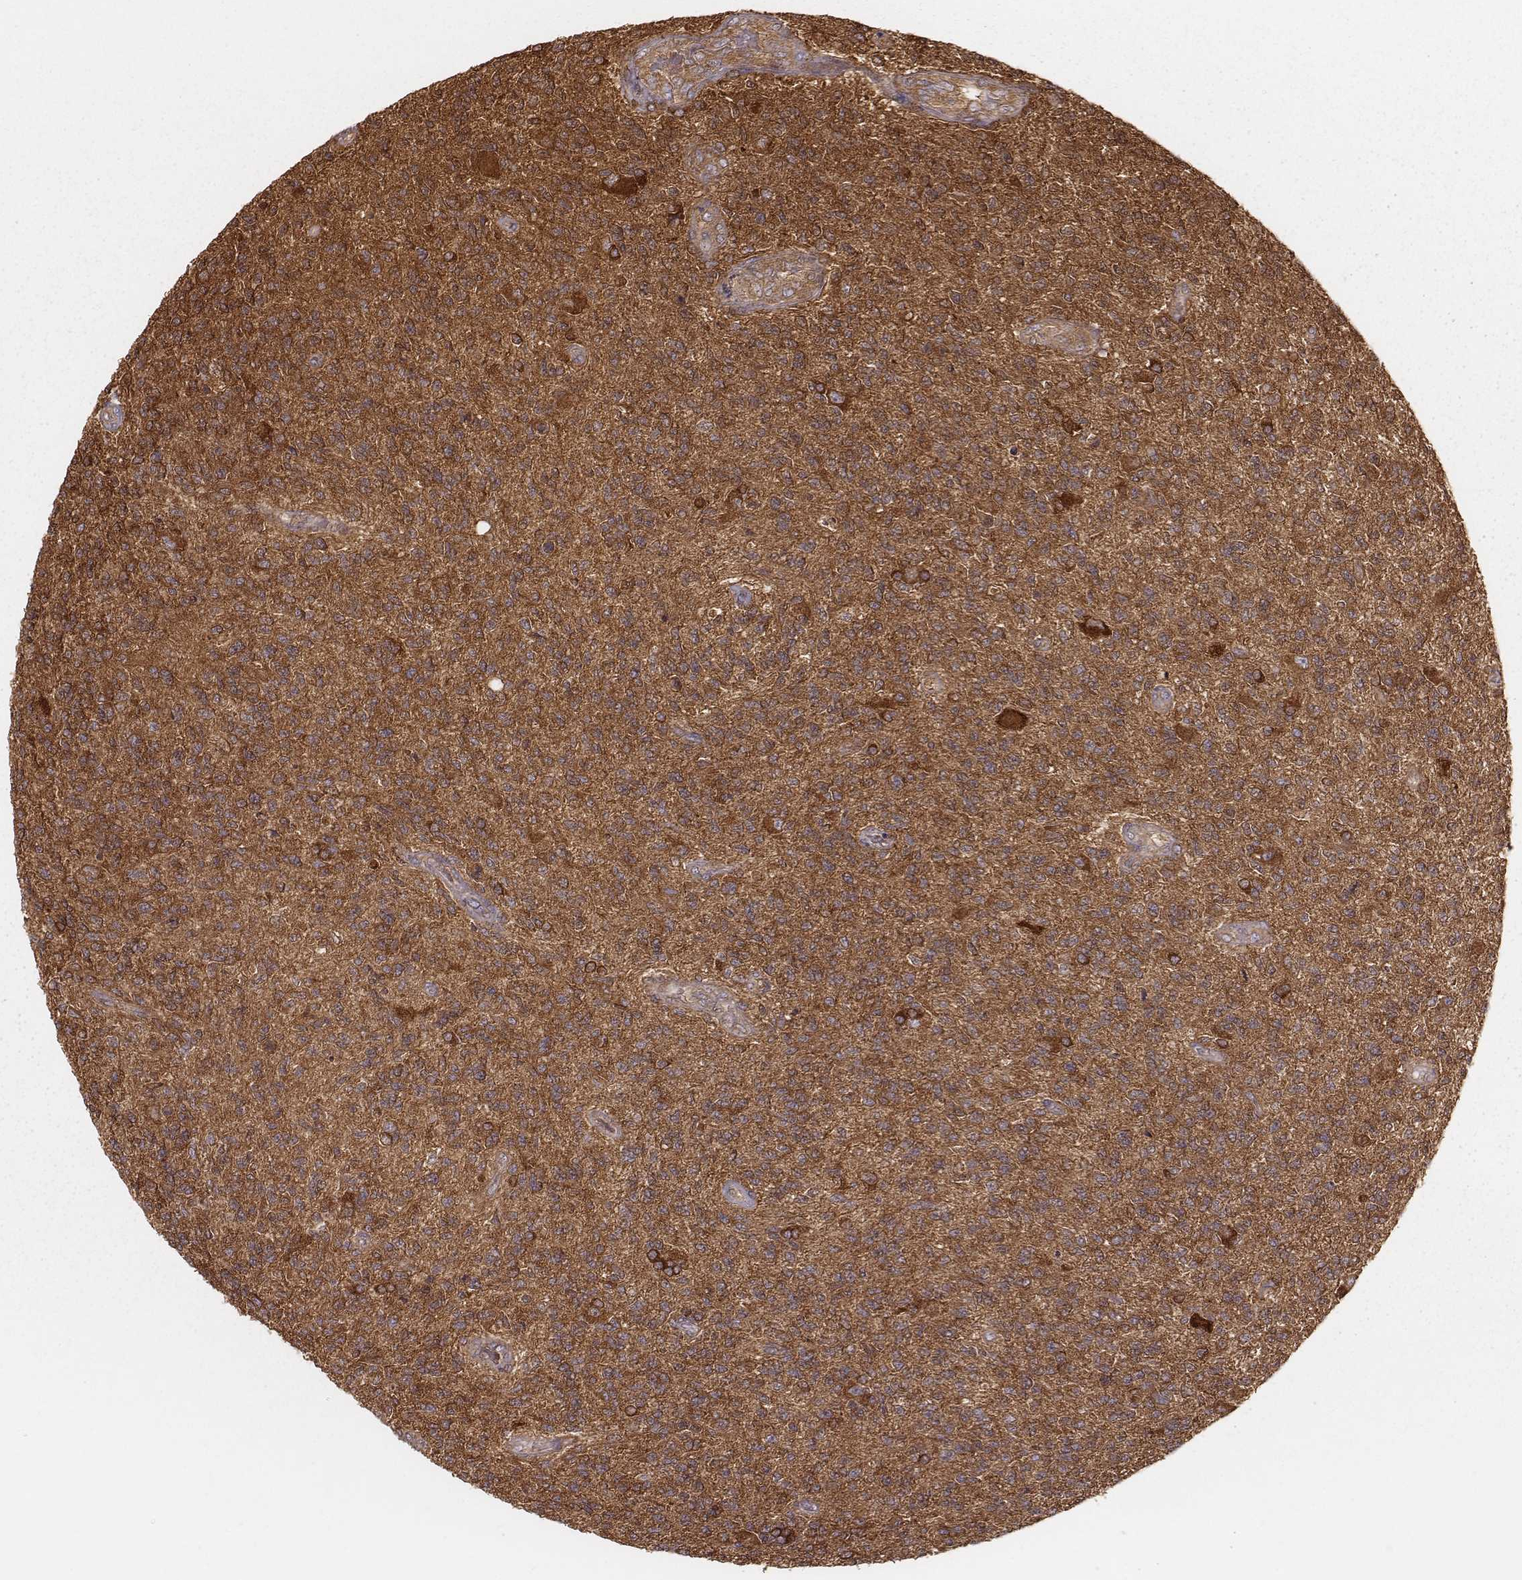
{"staining": {"intensity": "strong", "quantity": ">75%", "location": "cytoplasmic/membranous"}, "tissue": "glioma", "cell_type": "Tumor cells", "image_type": "cancer", "snomed": [{"axis": "morphology", "description": "Glioma, malignant, High grade"}, {"axis": "topography", "description": "Brain"}], "caption": "Protein expression analysis of malignant glioma (high-grade) reveals strong cytoplasmic/membranous expression in about >75% of tumor cells.", "gene": "CARS1", "patient": {"sex": "male", "age": 56}}